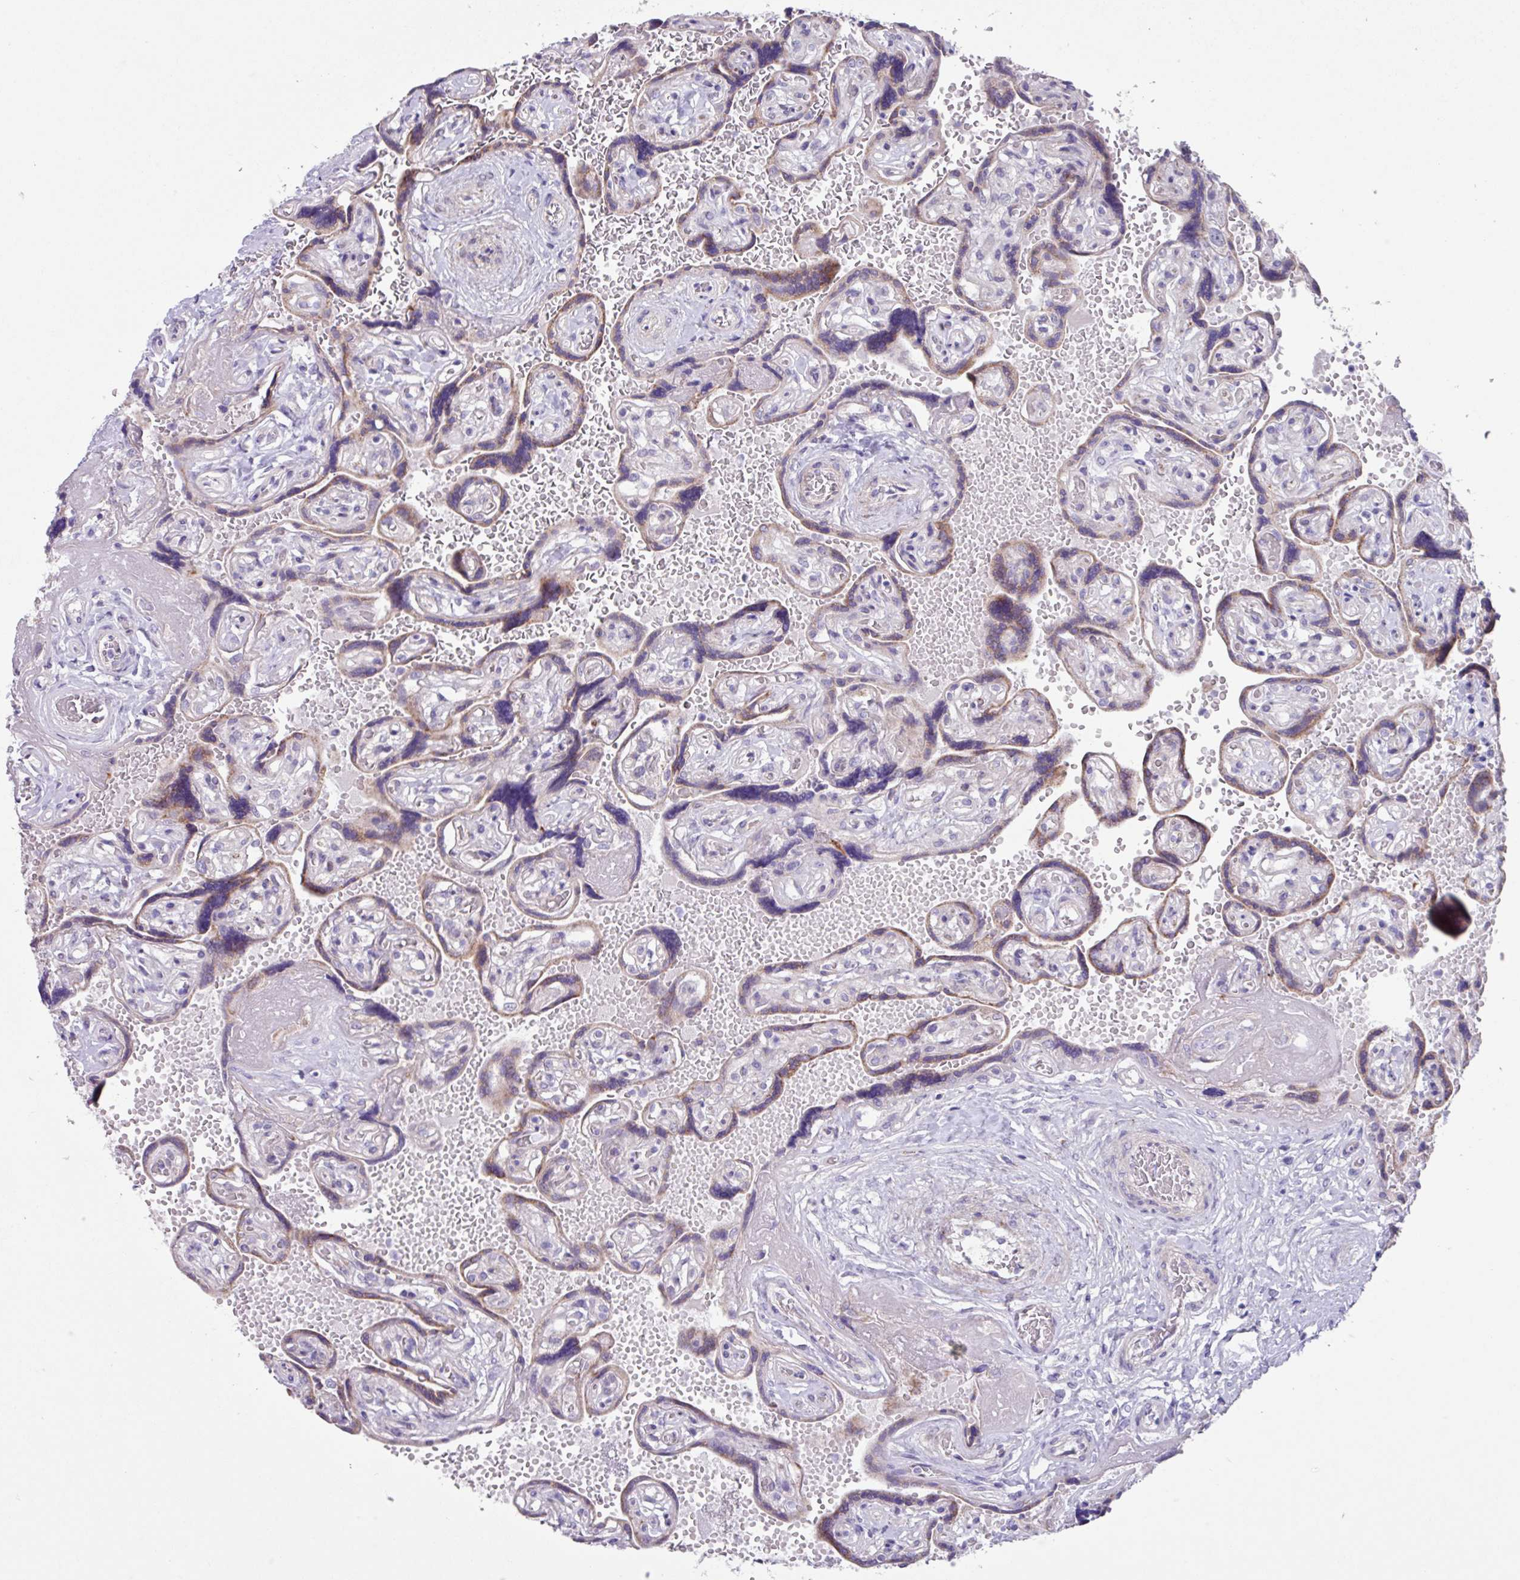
{"staining": {"intensity": "weak", "quantity": "25%-75%", "location": "cytoplasmic/membranous"}, "tissue": "placenta", "cell_type": "Trophoblastic cells", "image_type": "normal", "snomed": [{"axis": "morphology", "description": "Normal tissue, NOS"}, {"axis": "topography", "description": "Placenta"}], "caption": "A low amount of weak cytoplasmic/membranous positivity is seen in about 25%-75% of trophoblastic cells in normal placenta. (DAB IHC with brightfield microscopy, high magnification).", "gene": "OTULIN", "patient": {"sex": "female", "age": 32}}